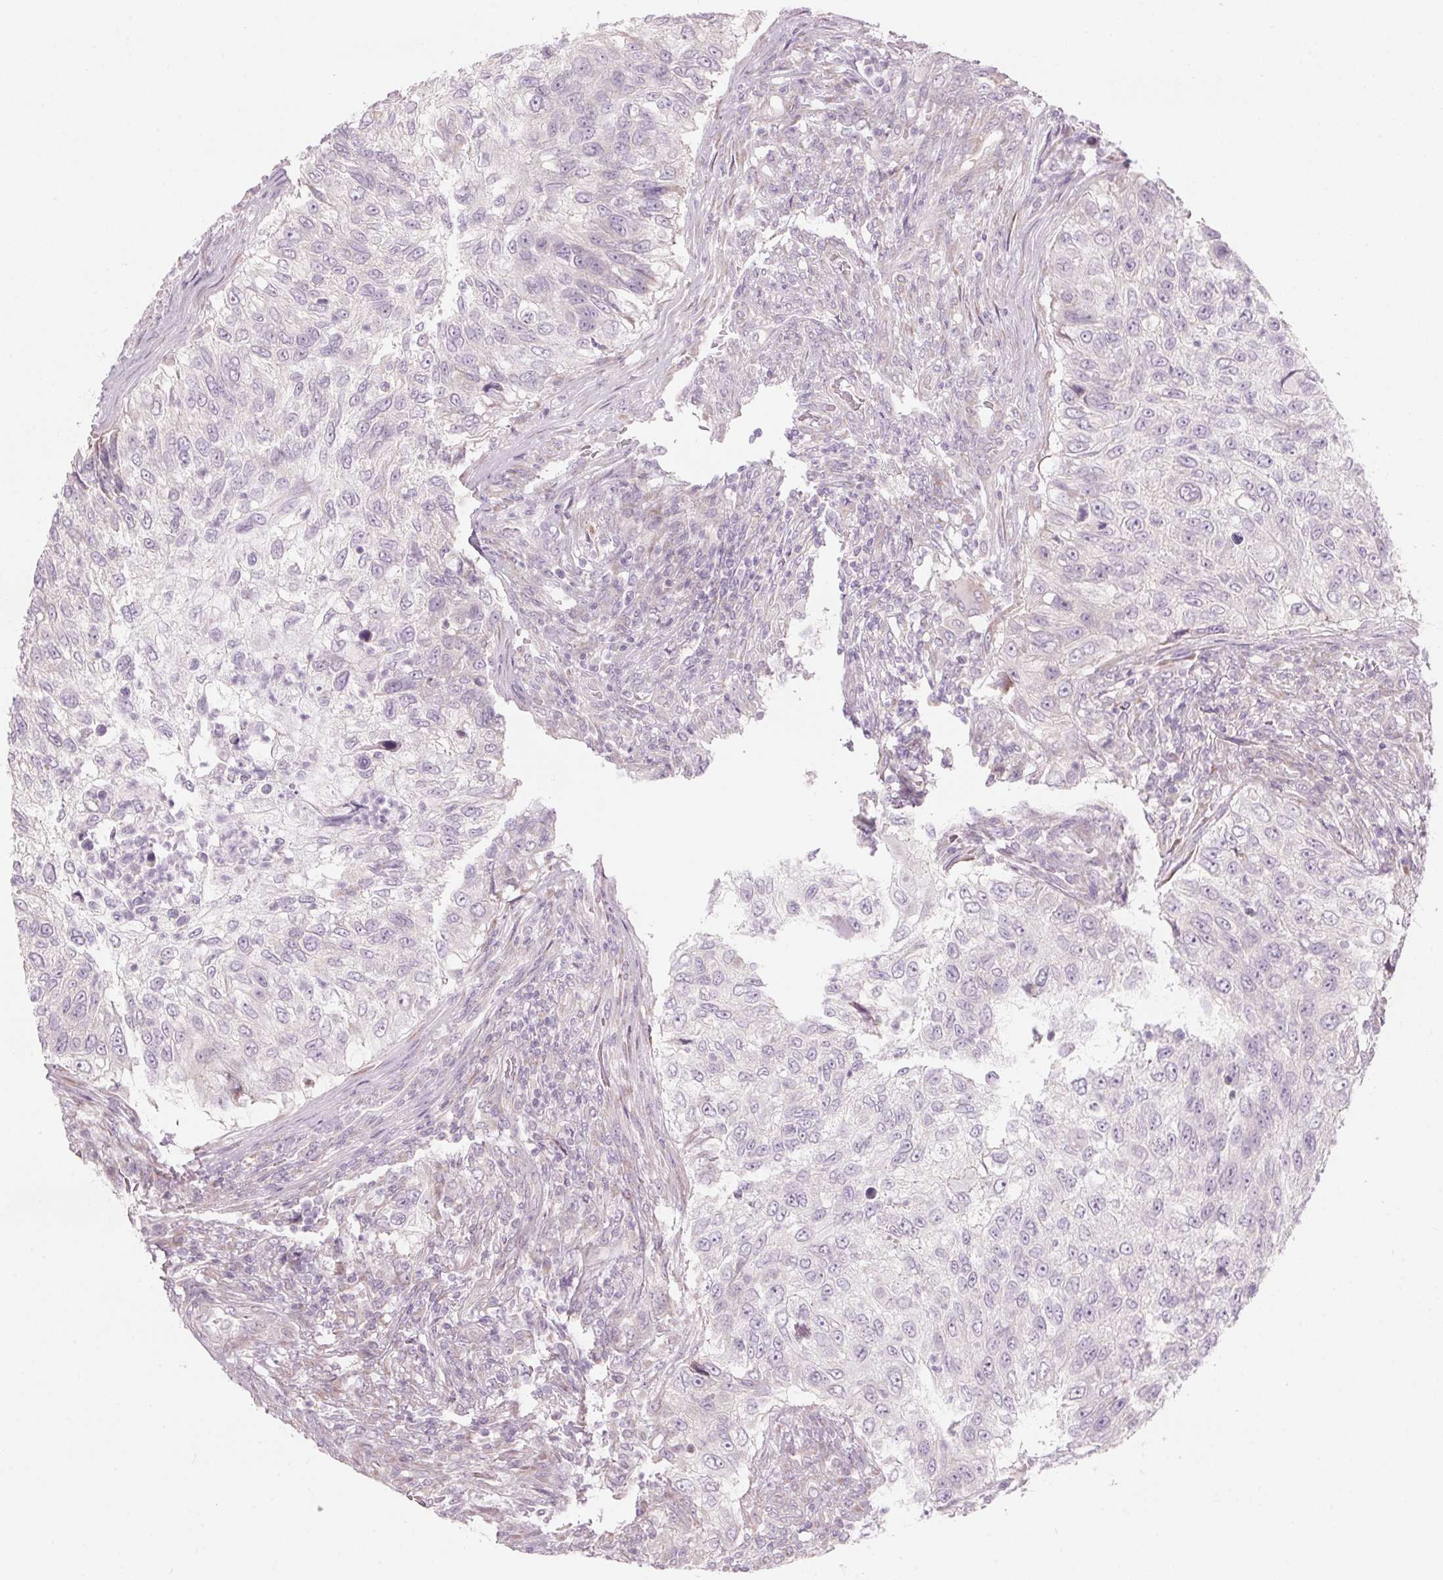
{"staining": {"intensity": "negative", "quantity": "none", "location": "none"}, "tissue": "urothelial cancer", "cell_type": "Tumor cells", "image_type": "cancer", "snomed": [{"axis": "morphology", "description": "Urothelial carcinoma, High grade"}, {"axis": "topography", "description": "Urinary bladder"}], "caption": "This micrograph is of high-grade urothelial carcinoma stained with IHC to label a protein in brown with the nuclei are counter-stained blue. There is no expression in tumor cells.", "gene": "GNMT", "patient": {"sex": "female", "age": 60}}